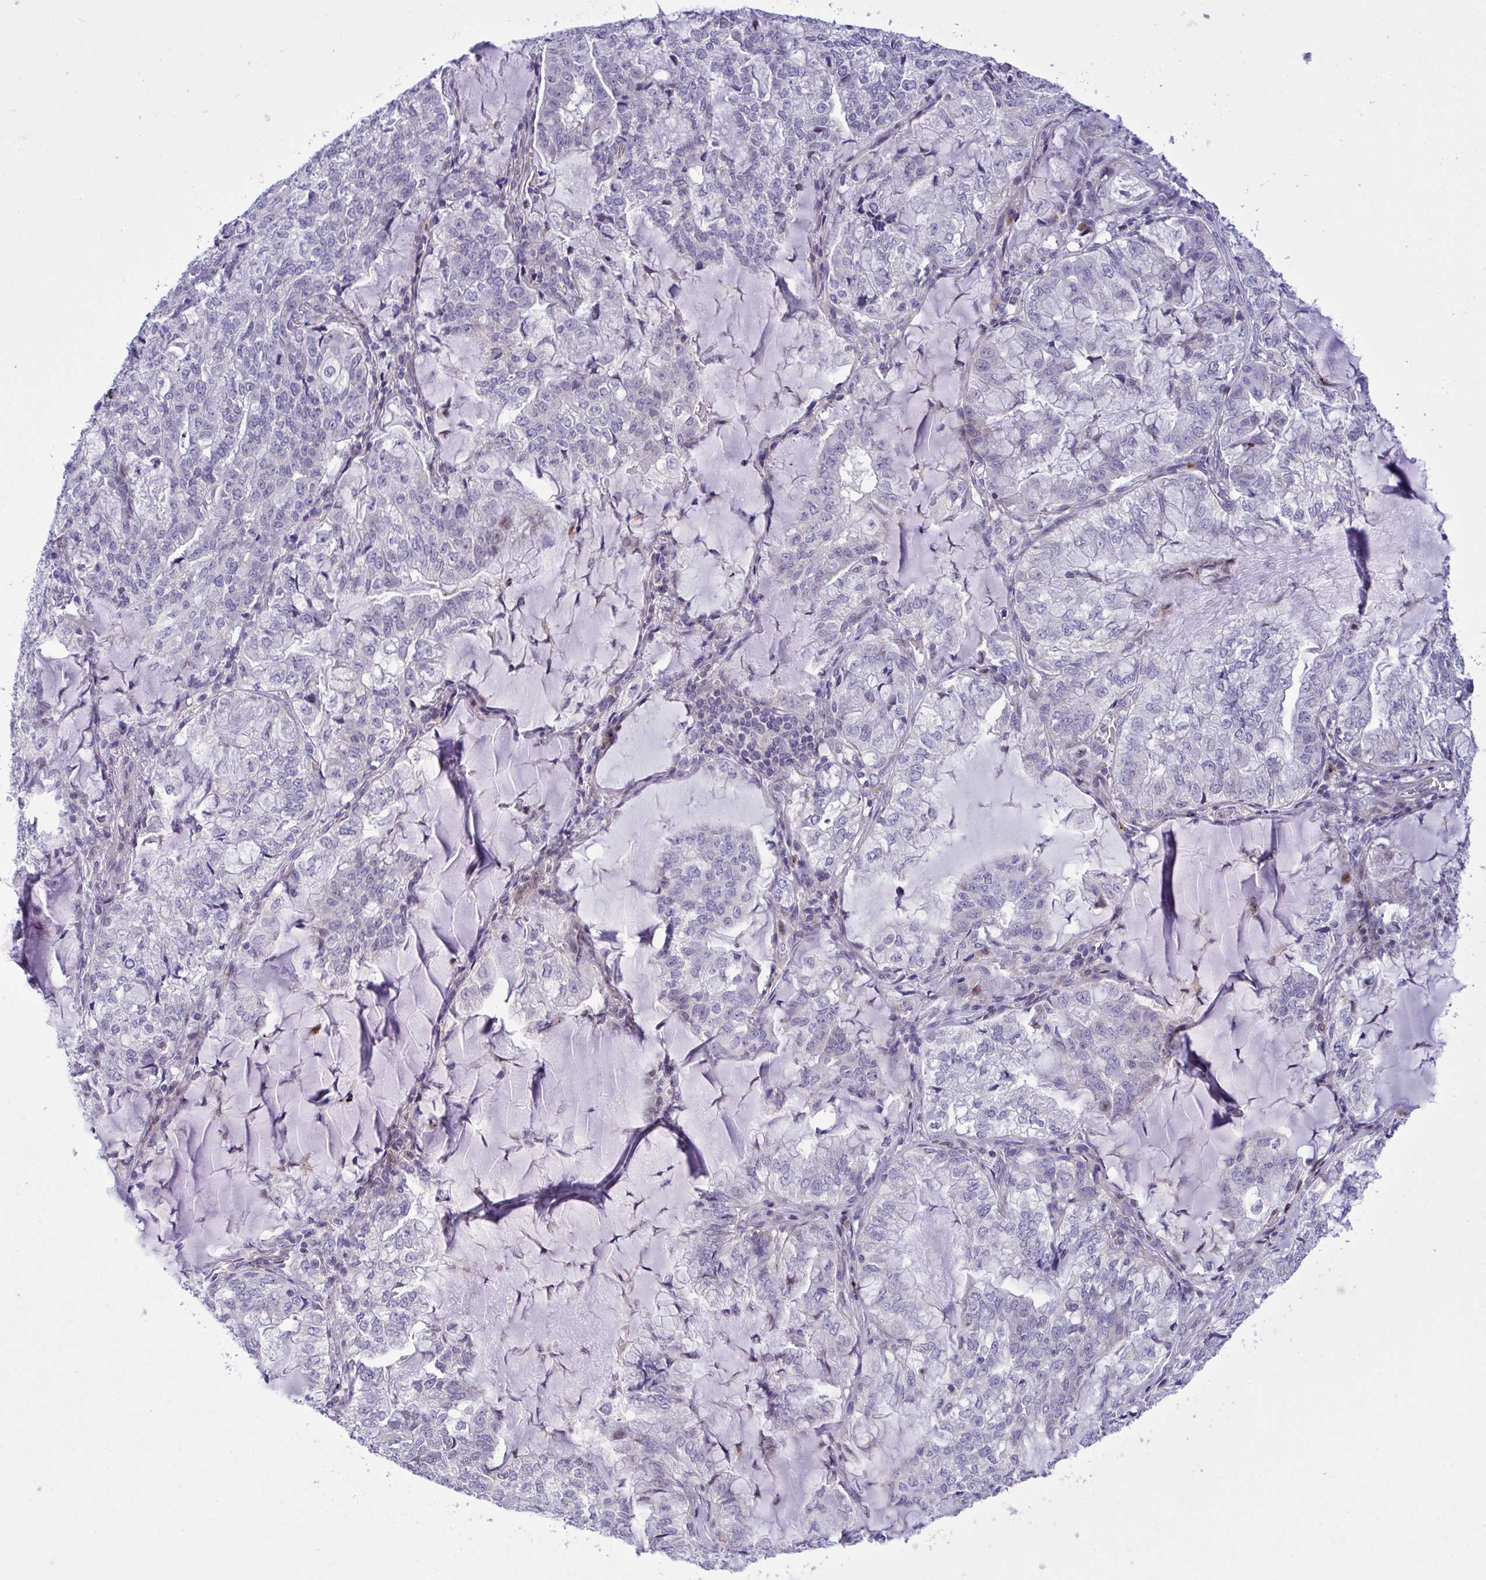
{"staining": {"intensity": "negative", "quantity": "none", "location": "none"}, "tissue": "lung cancer", "cell_type": "Tumor cells", "image_type": "cancer", "snomed": [{"axis": "morphology", "description": "Adenocarcinoma, NOS"}, {"axis": "topography", "description": "Lymph node"}, {"axis": "topography", "description": "Lung"}], "caption": "Image shows no significant protein staining in tumor cells of lung cancer (adenocarcinoma).", "gene": "WDR97", "patient": {"sex": "male", "age": 66}}